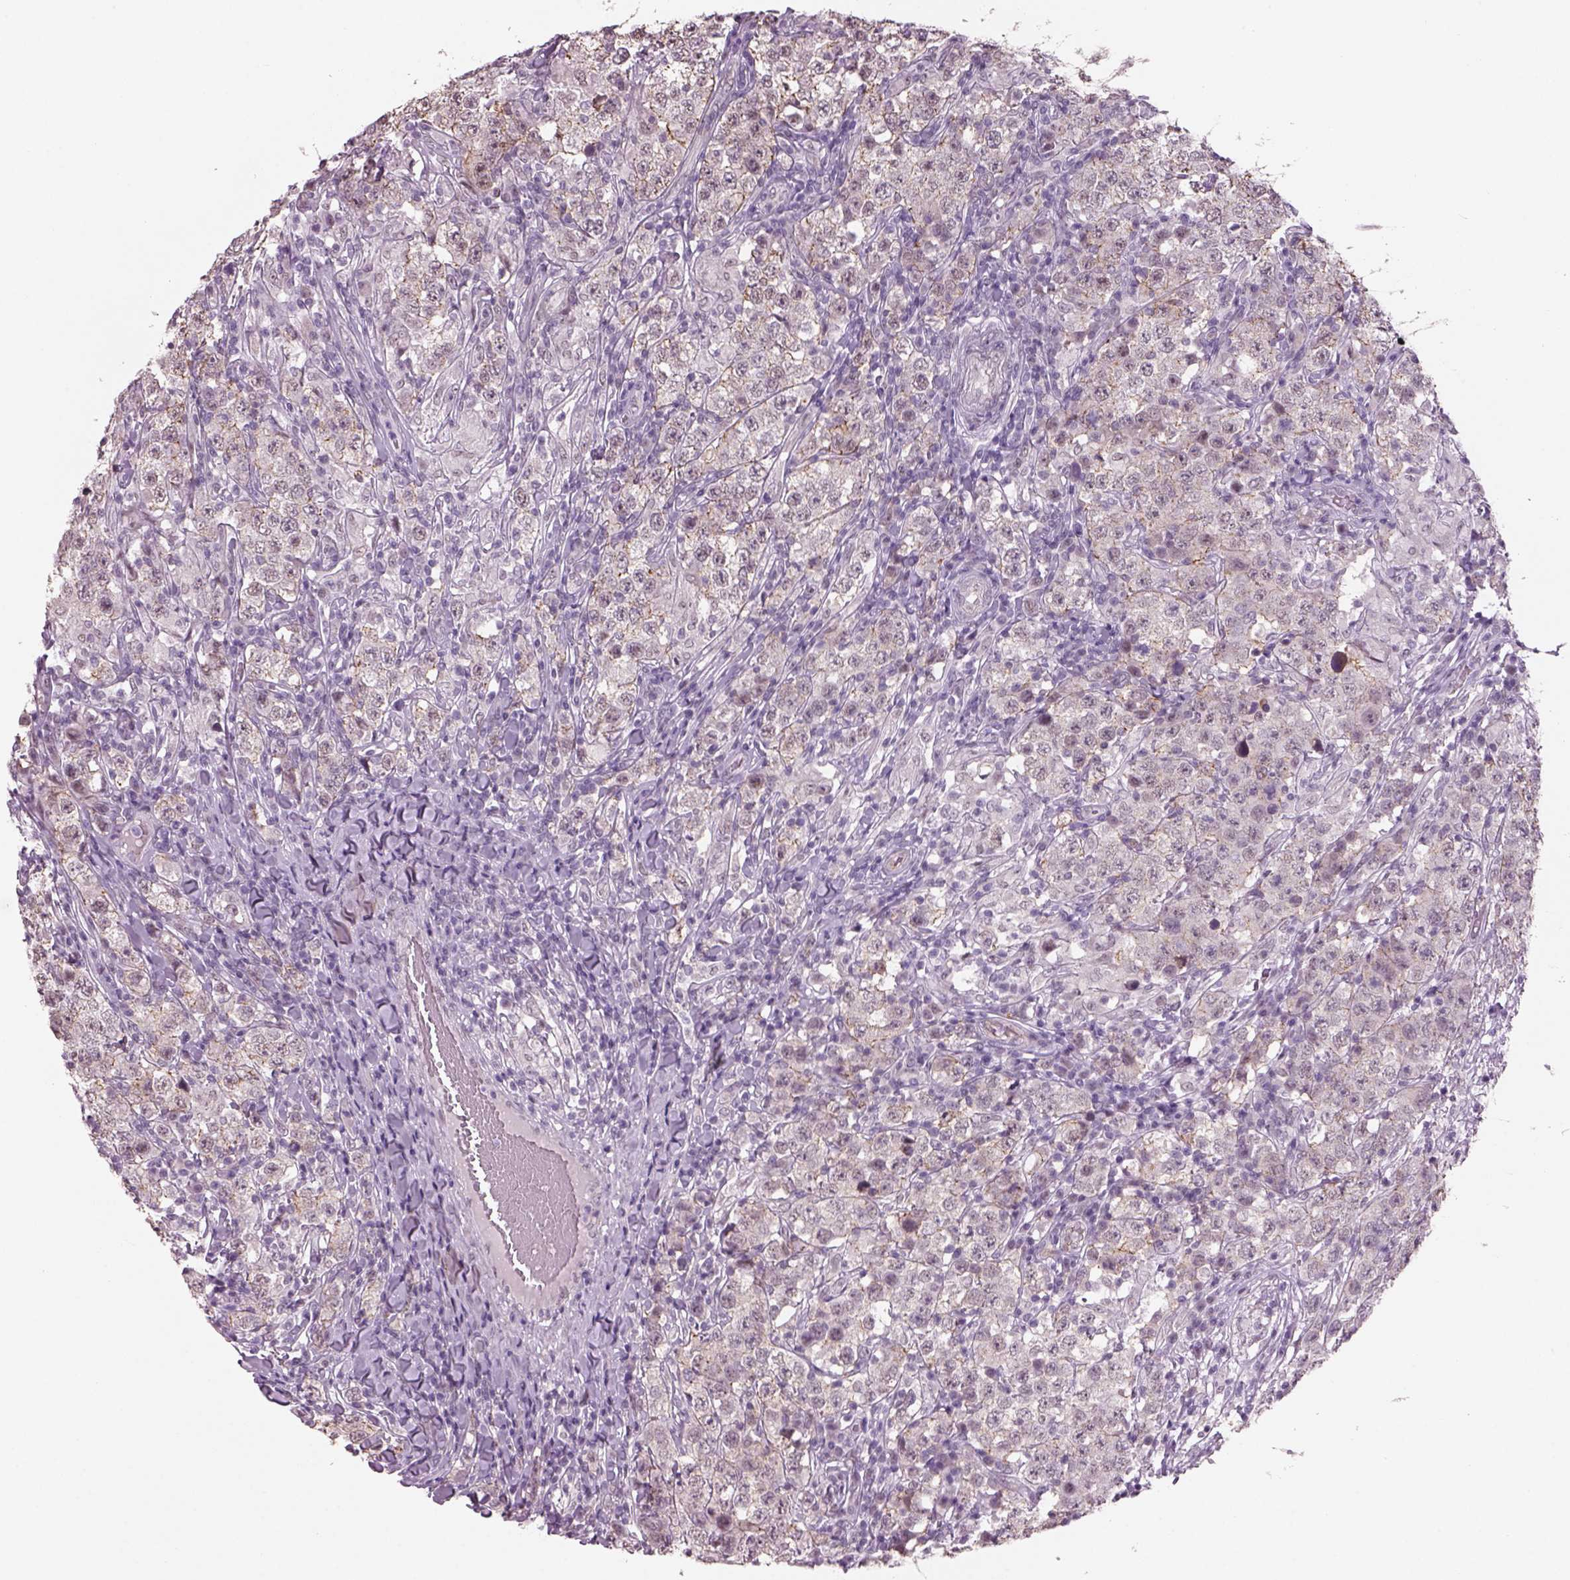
{"staining": {"intensity": "negative", "quantity": "none", "location": "none"}, "tissue": "testis cancer", "cell_type": "Tumor cells", "image_type": "cancer", "snomed": [{"axis": "morphology", "description": "Seminoma, NOS"}, {"axis": "morphology", "description": "Carcinoma, Embryonal, NOS"}, {"axis": "topography", "description": "Testis"}], "caption": "This photomicrograph is of testis embryonal carcinoma stained with immunohistochemistry to label a protein in brown with the nuclei are counter-stained blue. There is no expression in tumor cells.", "gene": "NAT8", "patient": {"sex": "male", "age": 41}}